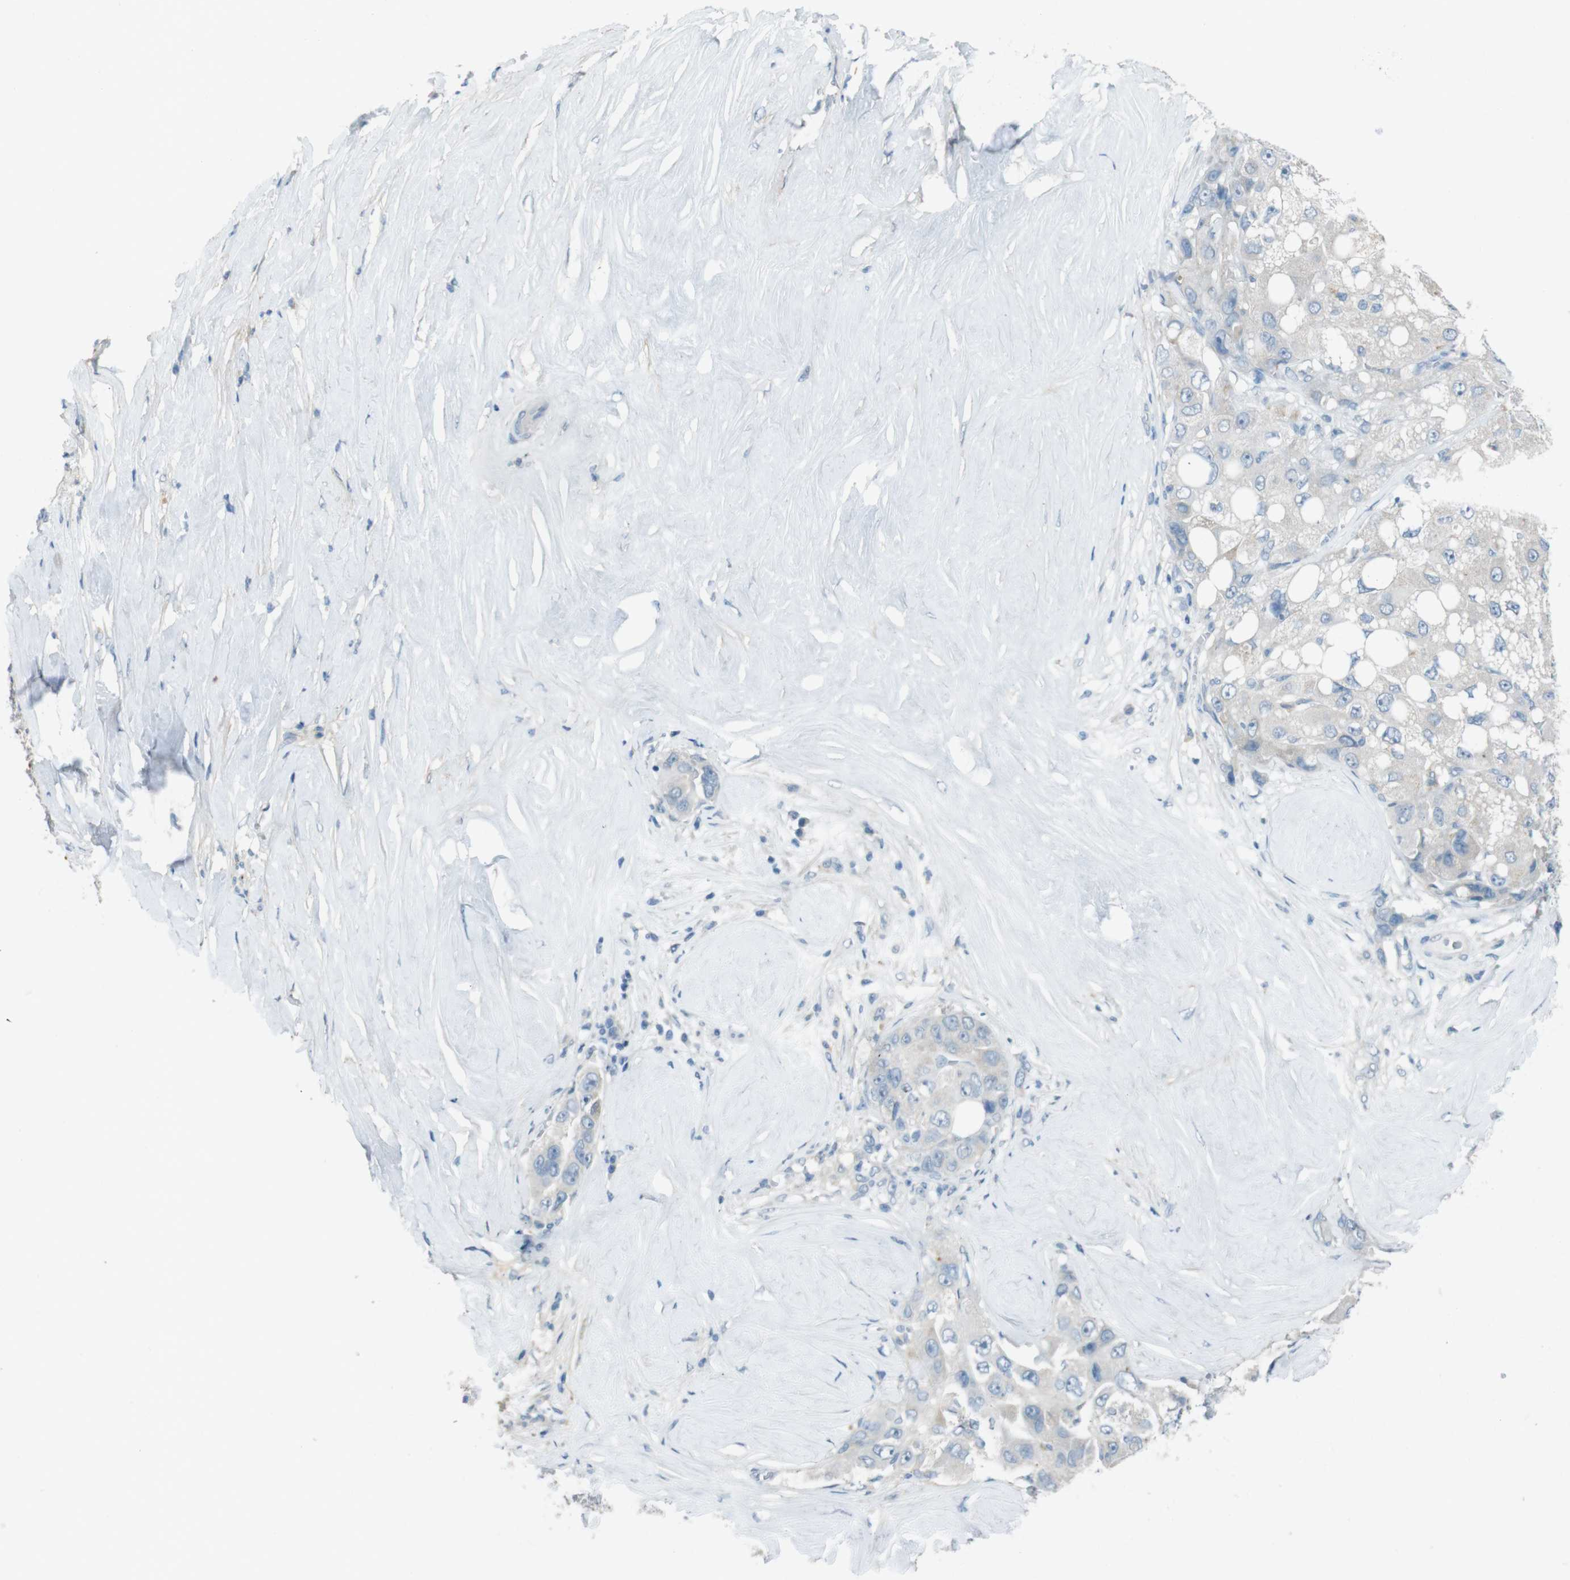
{"staining": {"intensity": "negative", "quantity": "none", "location": "none"}, "tissue": "liver cancer", "cell_type": "Tumor cells", "image_type": "cancer", "snomed": [{"axis": "morphology", "description": "Carcinoma, Hepatocellular, NOS"}, {"axis": "topography", "description": "Liver"}], "caption": "DAB immunohistochemical staining of liver cancer (hepatocellular carcinoma) displays no significant staining in tumor cells.", "gene": "ENTPD7", "patient": {"sex": "male", "age": 80}}